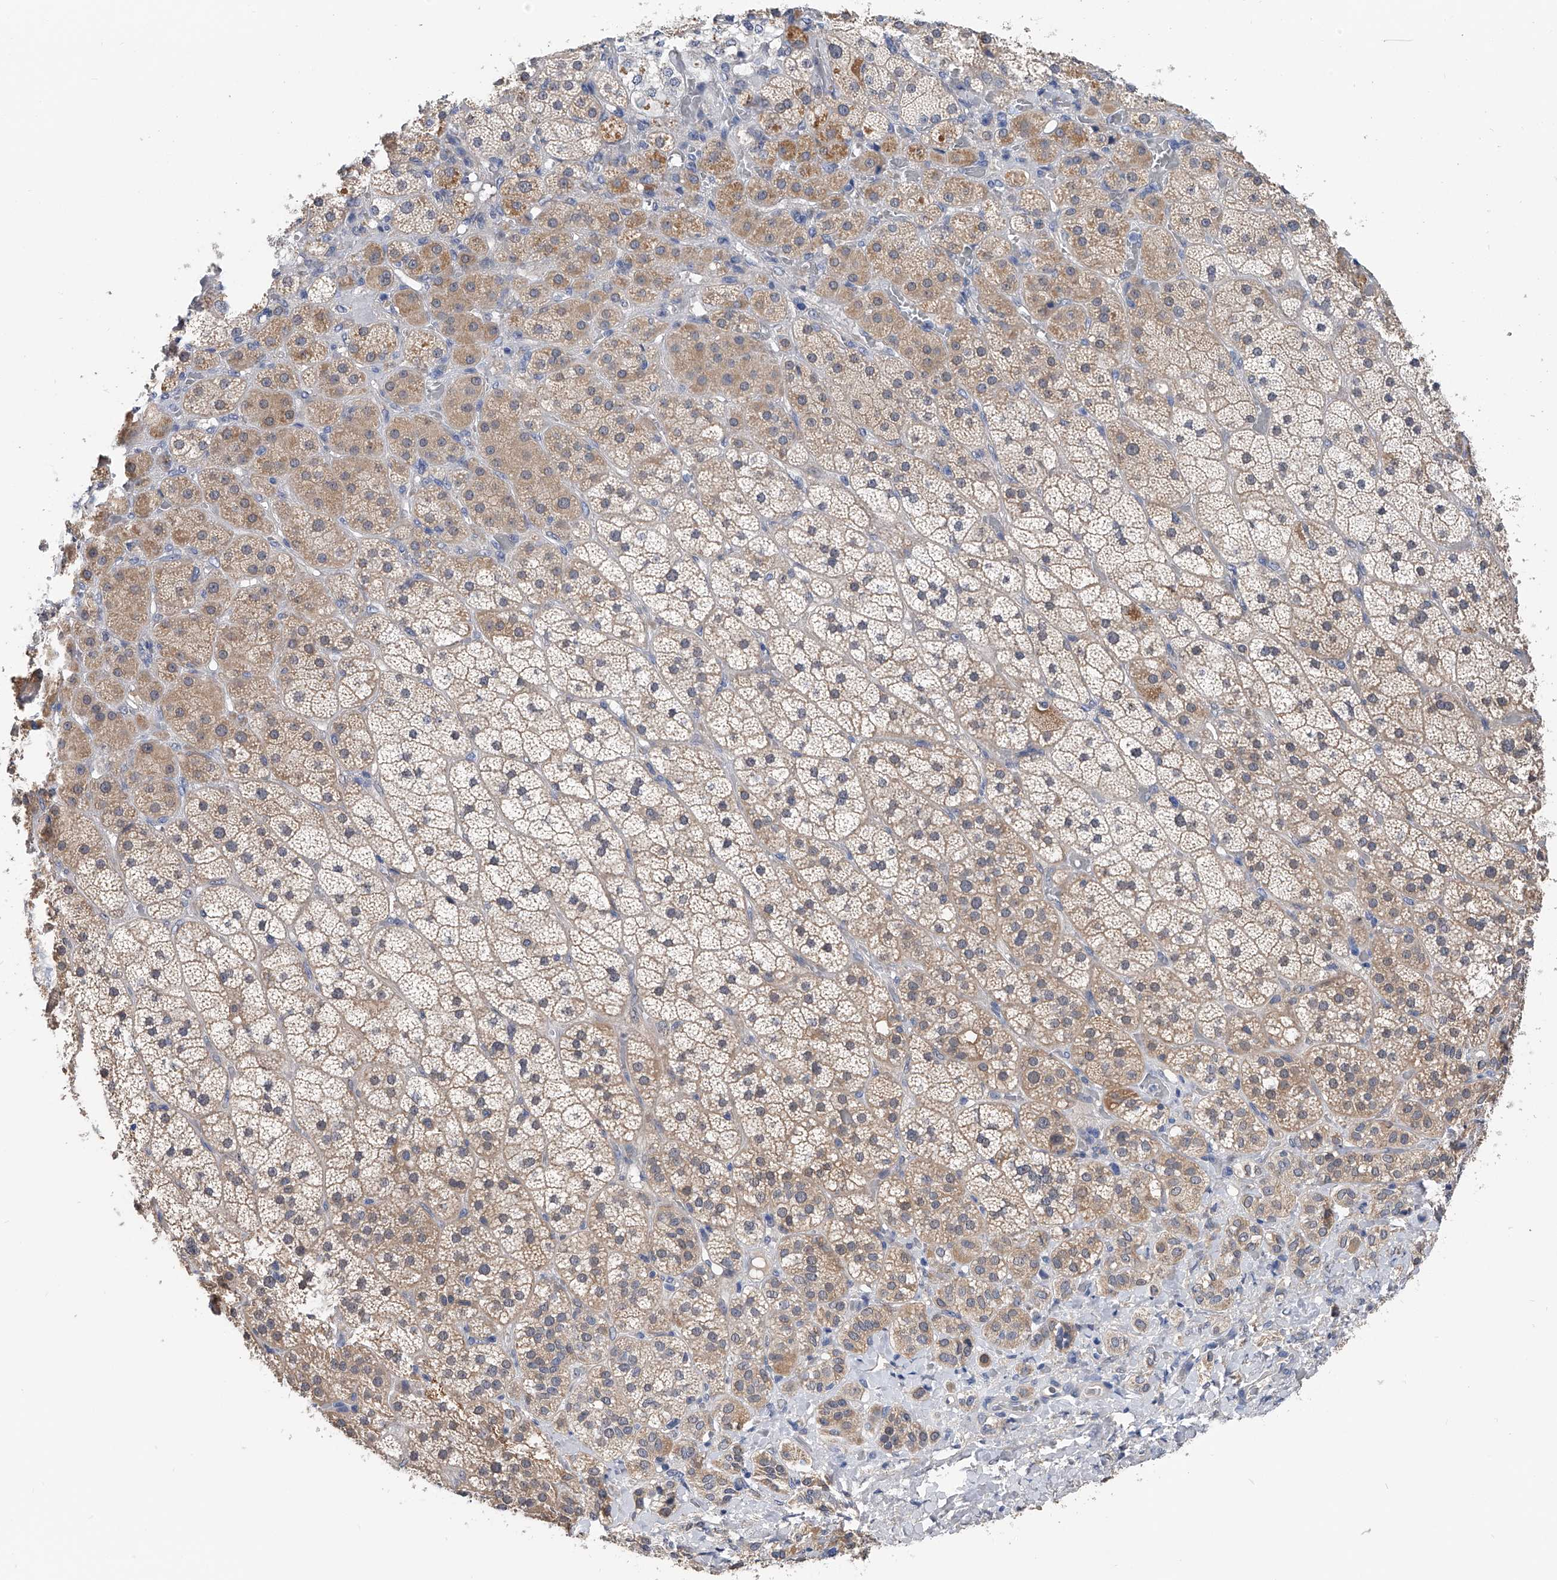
{"staining": {"intensity": "moderate", "quantity": "25%-75%", "location": "cytoplasmic/membranous"}, "tissue": "adrenal gland", "cell_type": "Glandular cells", "image_type": "normal", "snomed": [{"axis": "morphology", "description": "Normal tissue, NOS"}, {"axis": "topography", "description": "Adrenal gland"}], "caption": "A medium amount of moderate cytoplasmic/membranous positivity is identified in about 25%-75% of glandular cells in benign adrenal gland. (IHC, brightfield microscopy, high magnification).", "gene": "PGM3", "patient": {"sex": "male", "age": 57}}